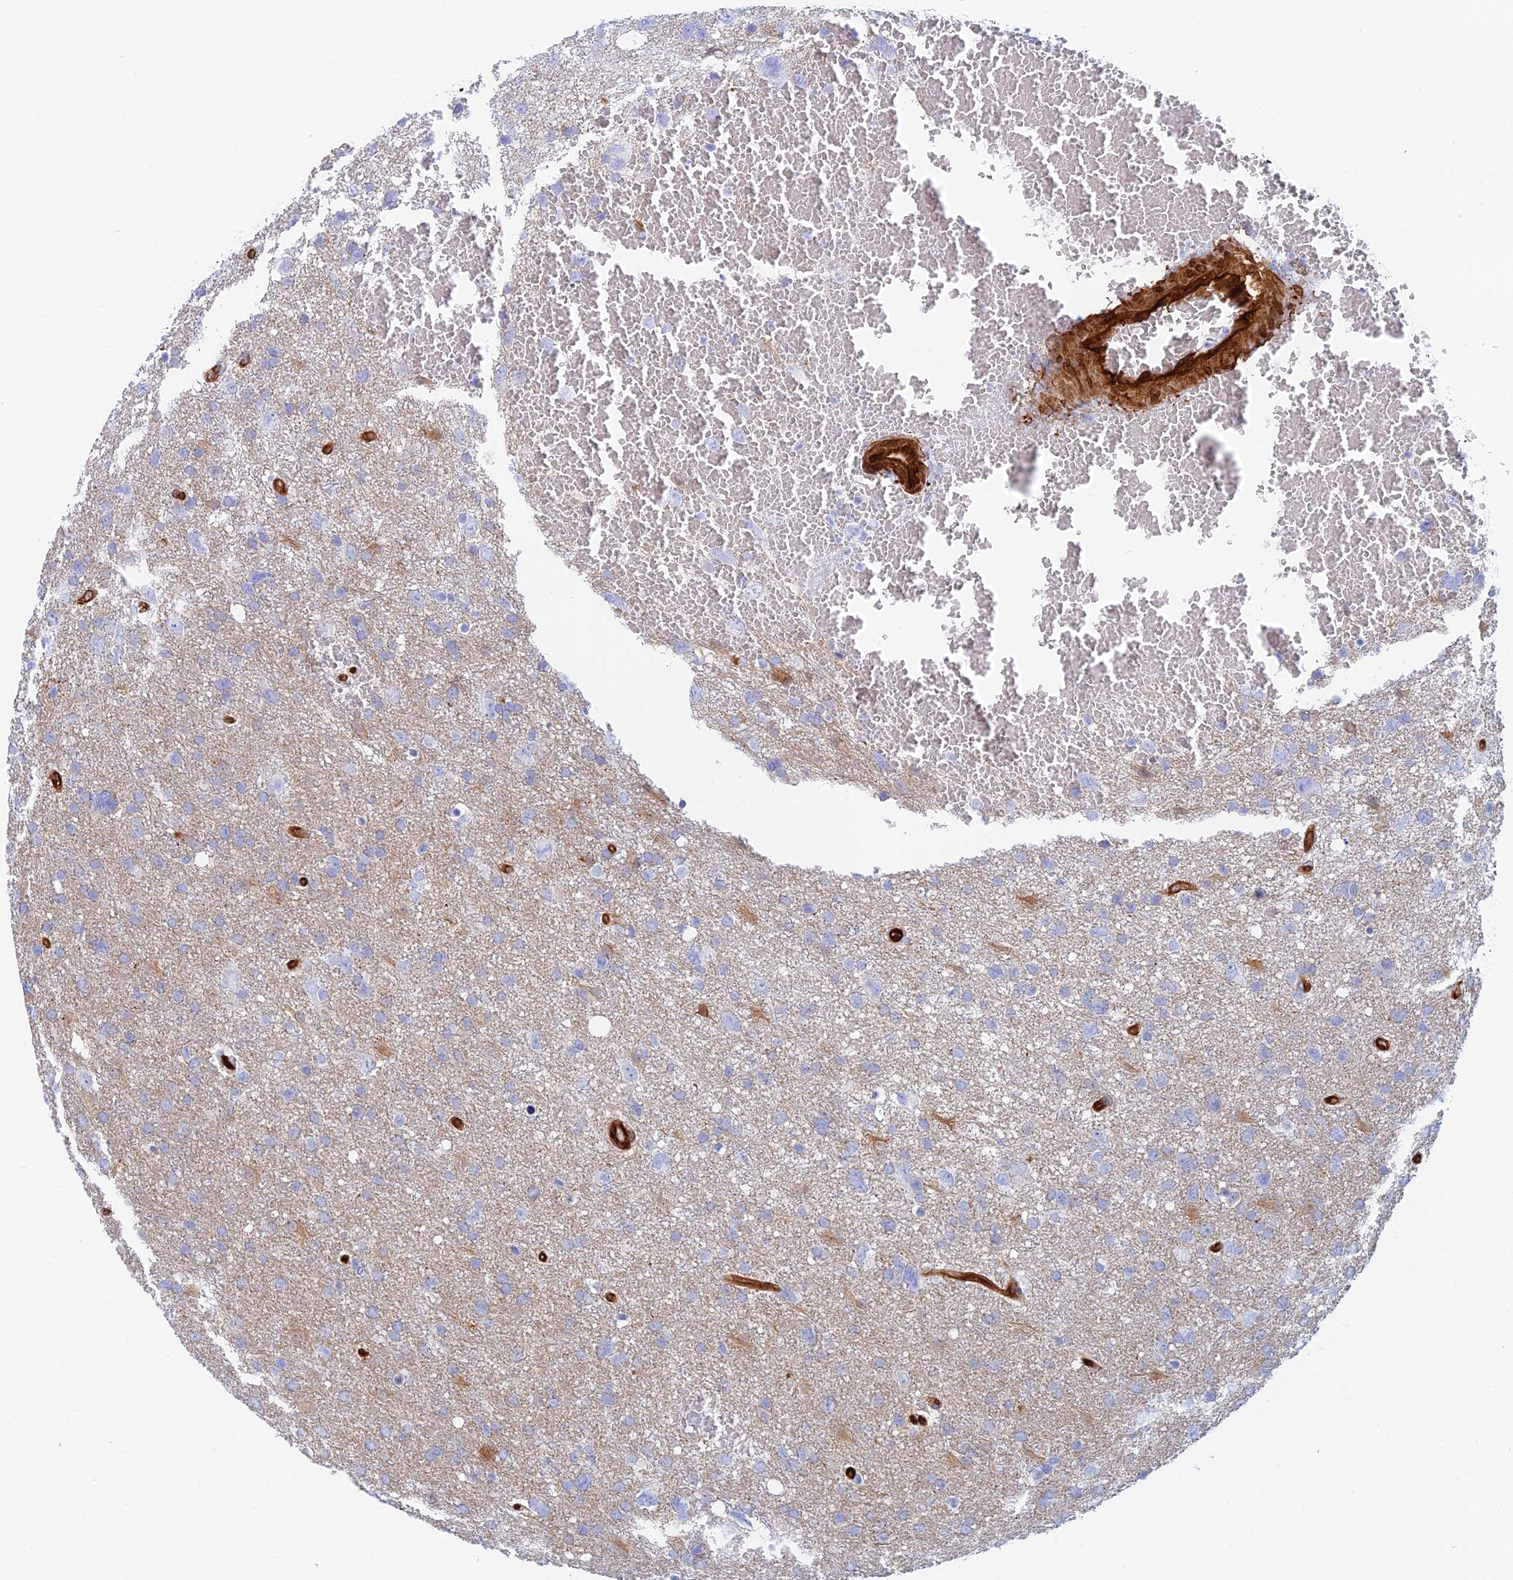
{"staining": {"intensity": "negative", "quantity": "none", "location": "none"}, "tissue": "glioma", "cell_type": "Tumor cells", "image_type": "cancer", "snomed": [{"axis": "morphology", "description": "Glioma, malignant, High grade"}, {"axis": "topography", "description": "Brain"}], "caption": "IHC image of glioma stained for a protein (brown), which demonstrates no staining in tumor cells.", "gene": "CRIP2", "patient": {"sex": "male", "age": 61}}